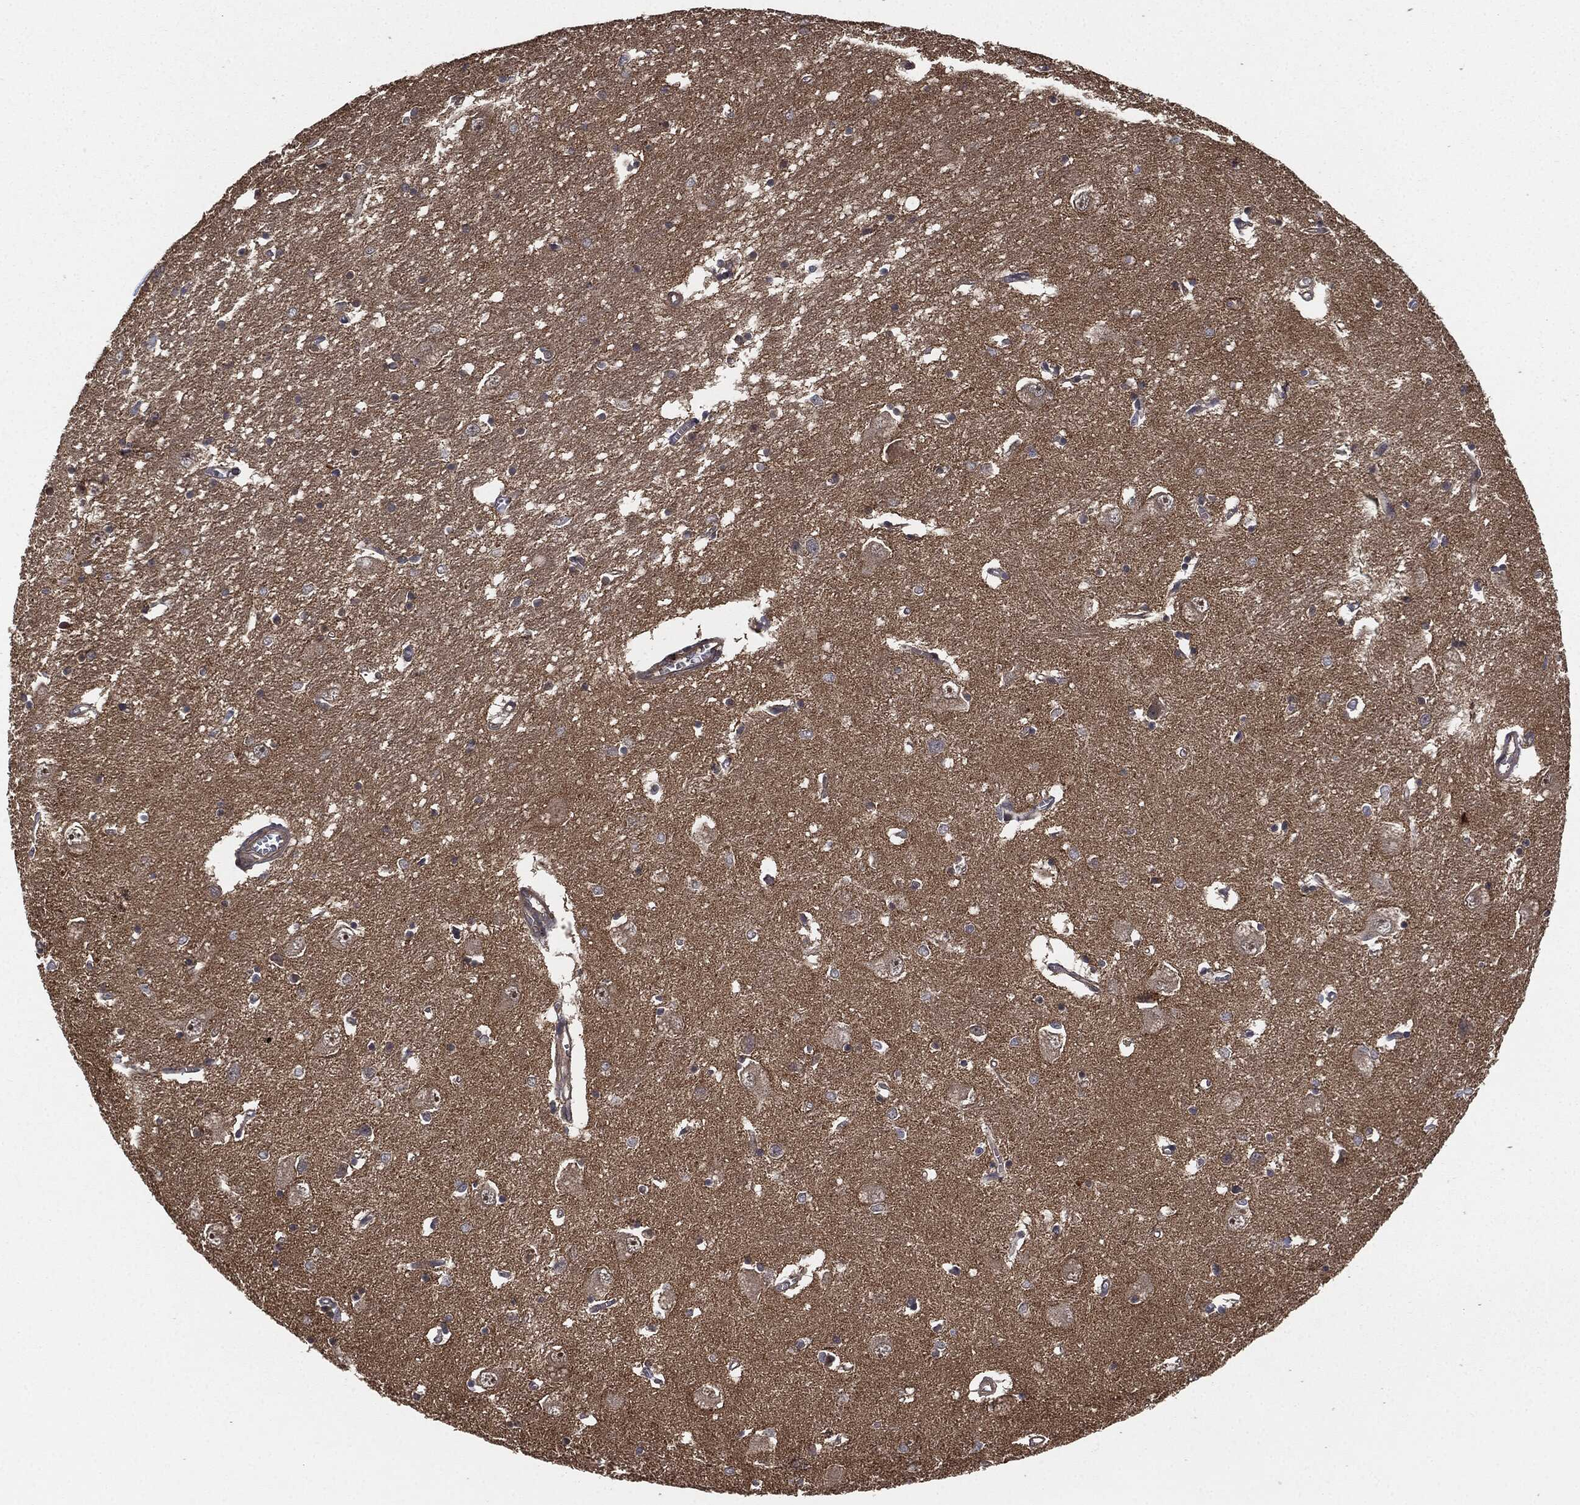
{"staining": {"intensity": "negative", "quantity": "none", "location": "none"}, "tissue": "caudate", "cell_type": "Glial cells", "image_type": "normal", "snomed": [{"axis": "morphology", "description": "Normal tissue, NOS"}, {"axis": "topography", "description": "Lateral ventricle wall"}], "caption": "Micrograph shows no significant protein positivity in glial cells of normal caudate. (DAB immunohistochemistry with hematoxylin counter stain).", "gene": "ERBIN", "patient": {"sex": "male", "age": 54}}